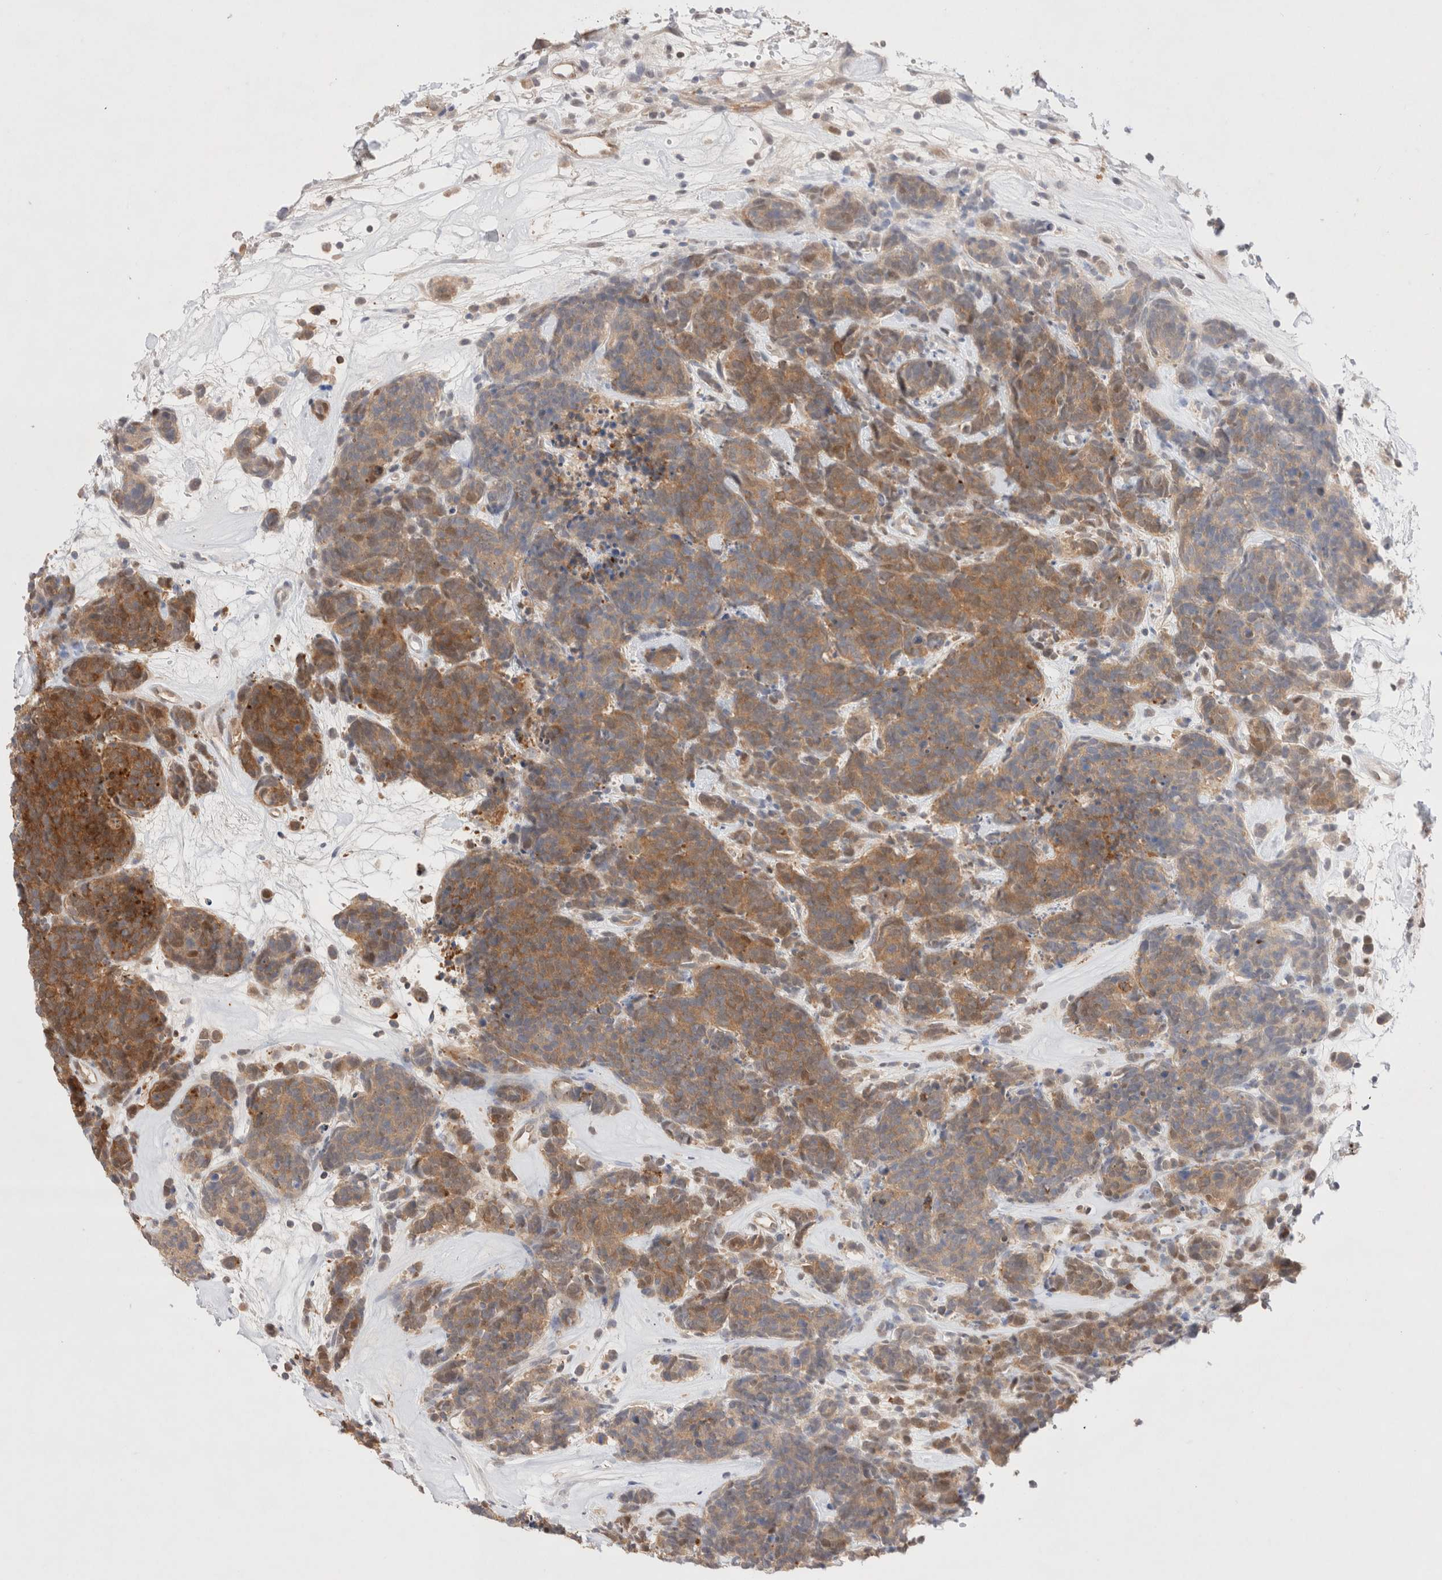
{"staining": {"intensity": "moderate", "quantity": ">75%", "location": "cytoplasmic/membranous"}, "tissue": "carcinoid", "cell_type": "Tumor cells", "image_type": "cancer", "snomed": [{"axis": "morphology", "description": "Carcinoma, NOS"}, {"axis": "morphology", "description": "Carcinoid, malignant, NOS"}, {"axis": "topography", "description": "Urinary bladder"}], "caption": "Carcinoid was stained to show a protein in brown. There is medium levels of moderate cytoplasmic/membranous positivity in approximately >75% of tumor cells. The staining was performed using DAB, with brown indicating positive protein expression. Nuclei are stained blue with hematoxylin.", "gene": "STARD10", "patient": {"sex": "male", "age": 57}}